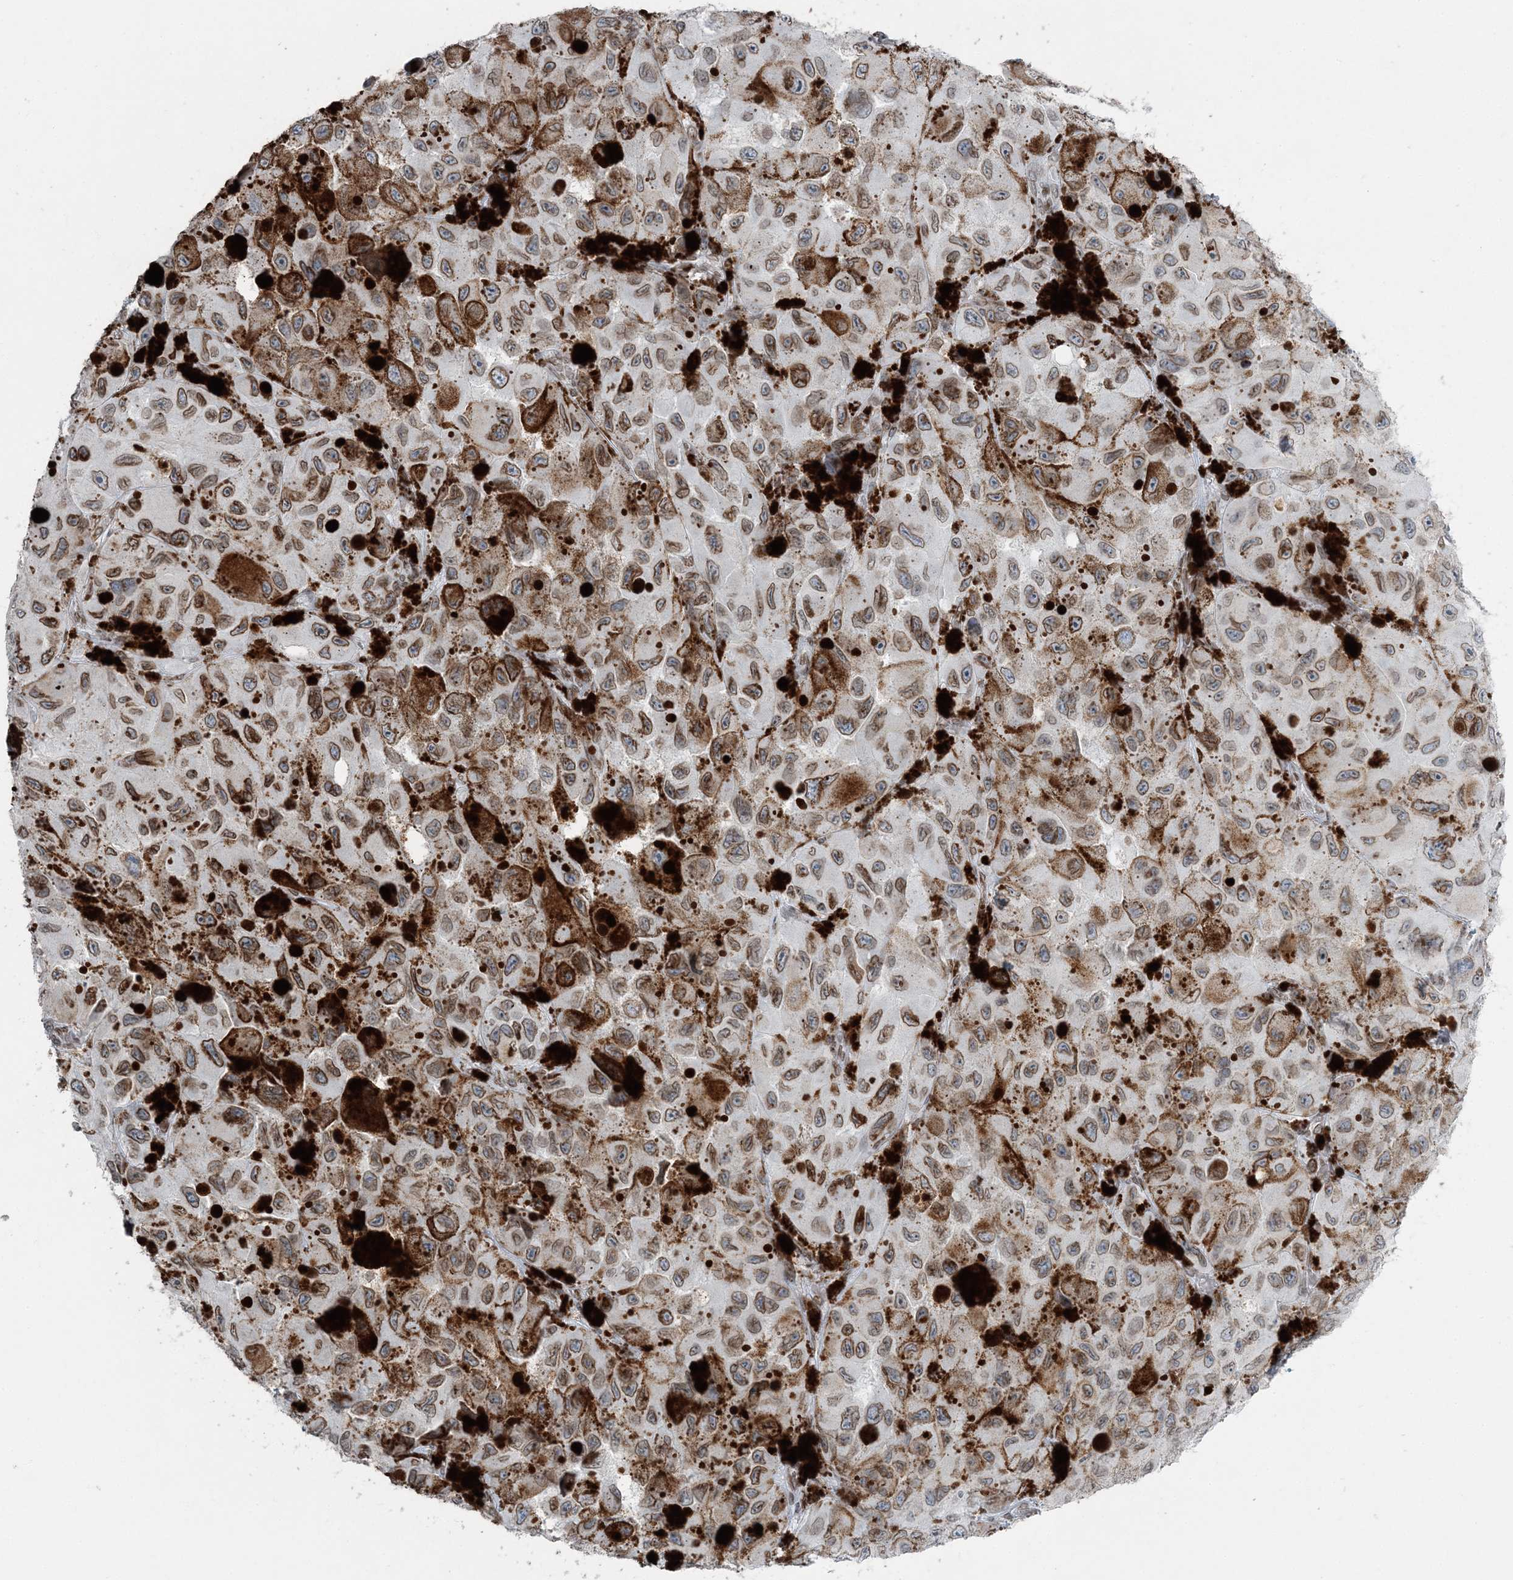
{"staining": {"intensity": "moderate", "quantity": ">75%", "location": "cytoplasmic/membranous,nuclear"}, "tissue": "melanoma", "cell_type": "Tumor cells", "image_type": "cancer", "snomed": [{"axis": "morphology", "description": "Malignant melanoma, NOS"}, {"axis": "topography", "description": "Skin"}], "caption": "Tumor cells display medium levels of moderate cytoplasmic/membranous and nuclear positivity in approximately >75% of cells in human malignant melanoma.", "gene": "GJD4", "patient": {"sex": "female", "age": 73}}